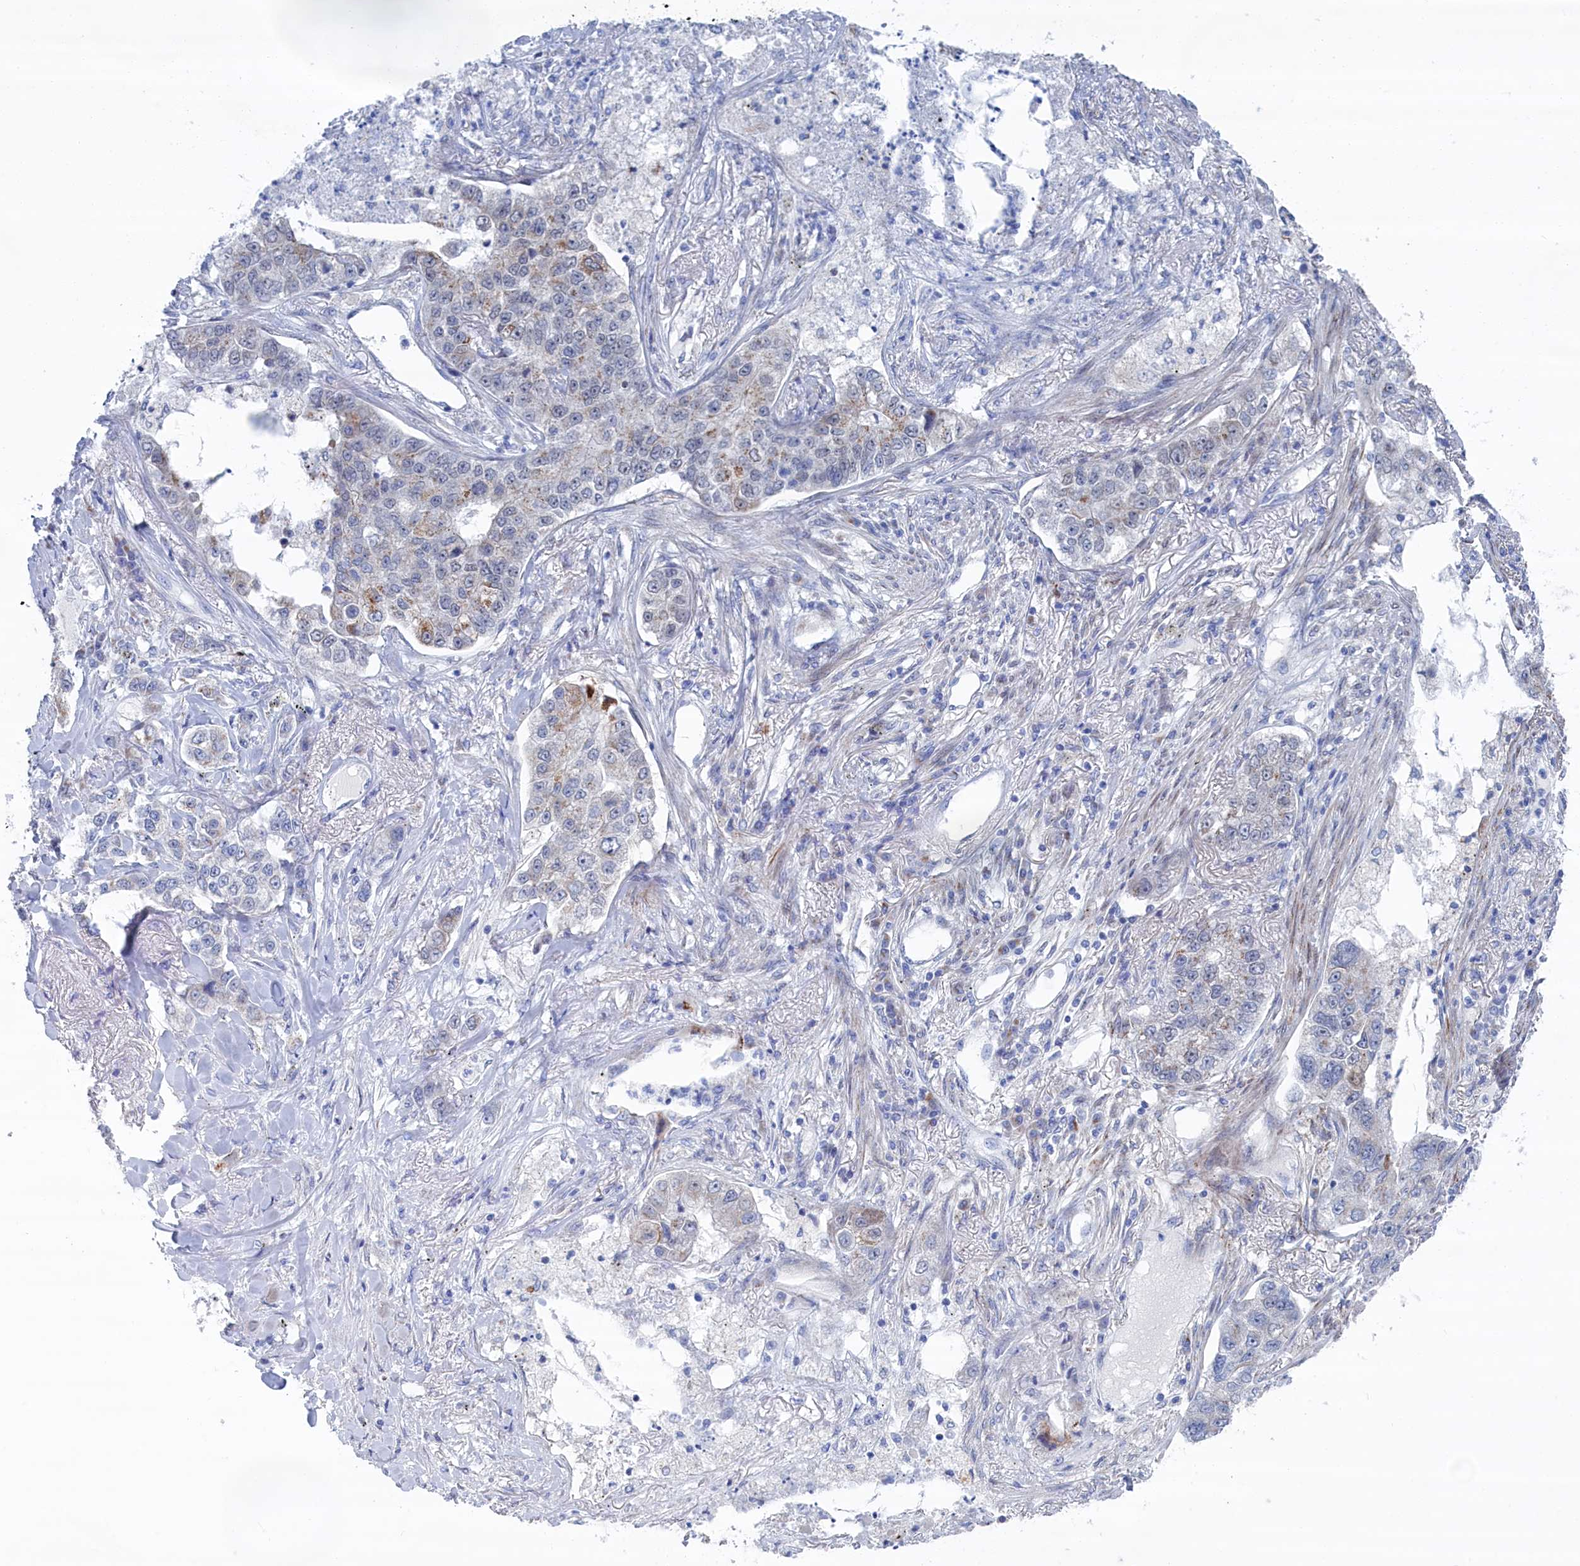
{"staining": {"intensity": "negative", "quantity": "none", "location": "none"}, "tissue": "lung cancer", "cell_type": "Tumor cells", "image_type": "cancer", "snomed": [{"axis": "morphology", "description": "Adenocarcinoma, NOS"}, {"axis": "topography", "description": "Lung"}], "caption": "A photomicrograph of adenocarcinoma (lung) stained for a protein exhibits no brown staining in tumor cells.", "gene": "IRX1", "patient": {"sex": "male", "age": 49}}